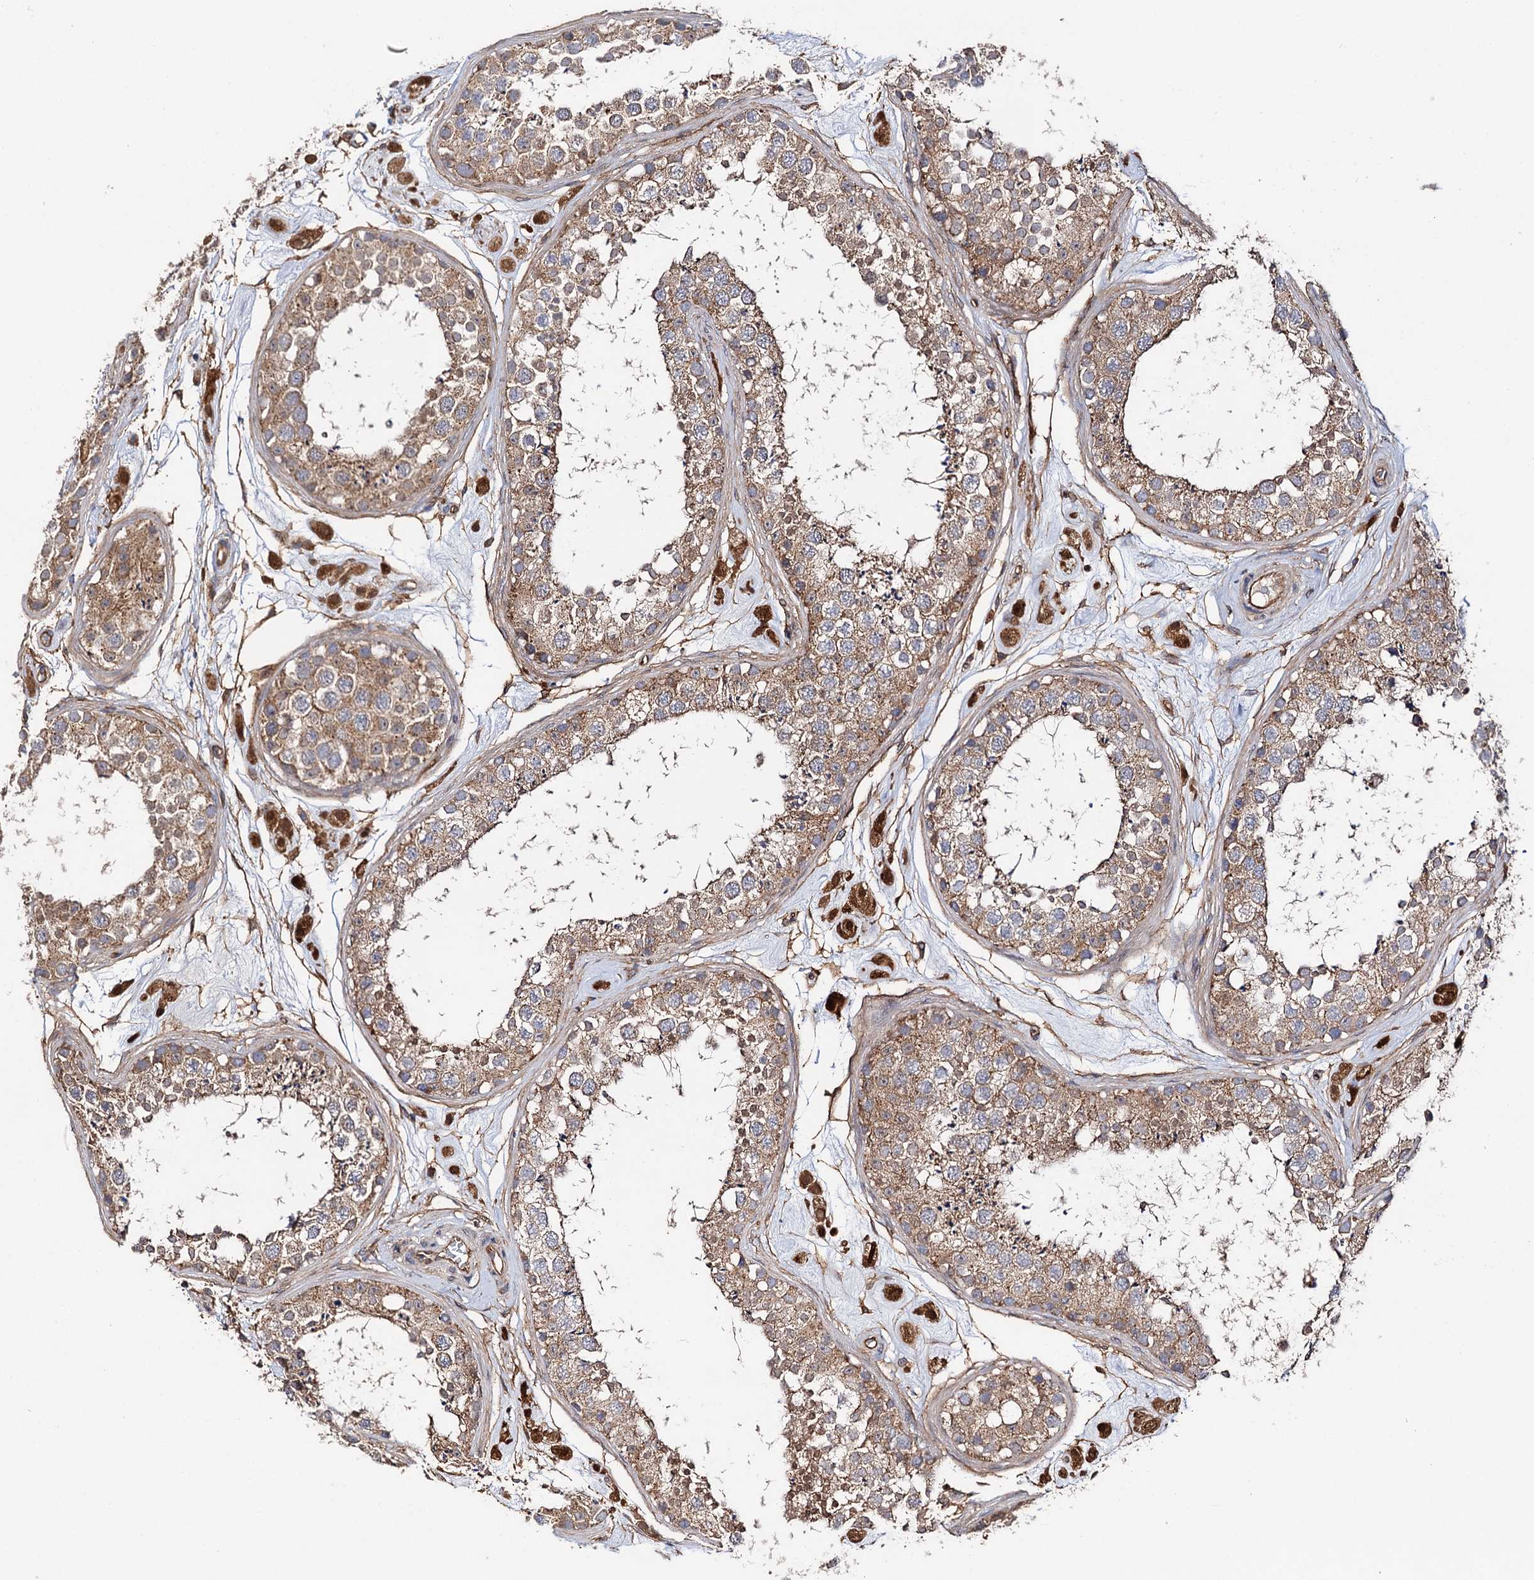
{"staining": {"intensity": "moderate", "quantity": ">75%", "location": "cytoplasmic/membranous"}, "tissue": "testis", "cell_type": "Cells in seminiferous ducts", "image_type": "normal", "snomed": [{"axis": "morphology", "description": "Normal tissue, NOS"}, {"axis": "topography", "description": "Testis"}], "caption": "Immunohistochemistry of unremarkable human testis displays medium levels of moderate cytoplasmic/membranous positivity in about >75% of cells in seminiferous ducts.", "gene": "IDI1", "patient": {"sex": "male", "age": 25}}